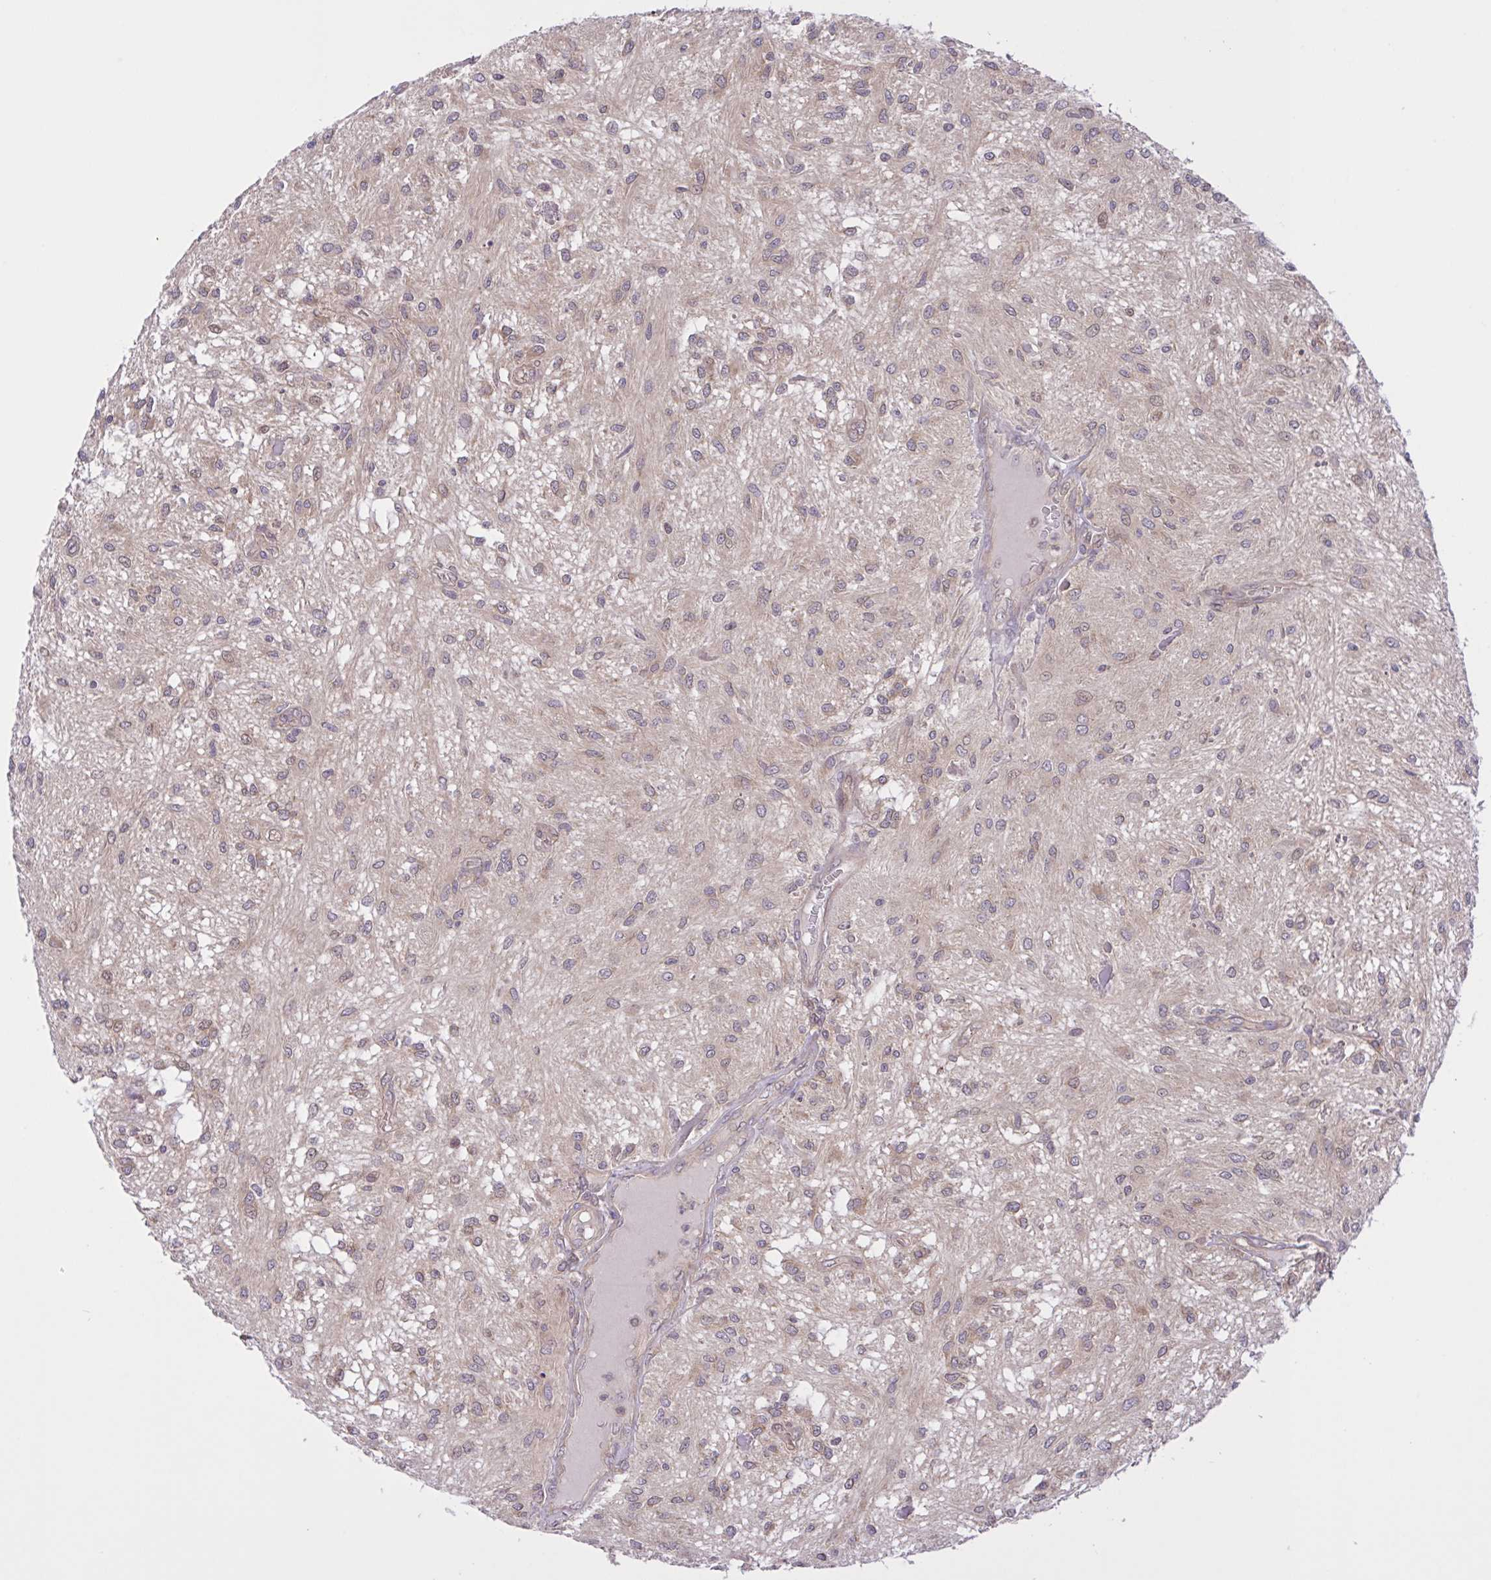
{"staining": {"intensity": "negative", "quantity": "none", "location": "none"}, "tissue": "glioma", "cell_type": "Tumor cells", "image_type": "cancer", "snomed": [{"axis": "morphology", "description": "Glioma, malignant, Low grade"}, {"axis": "topography", "description": "Cerebellum"}], "caption": "Tumor cells show no significant protein positivity in glioma.", "gene": "INTS10", "patient": {"sex": "female", "age": 14}}